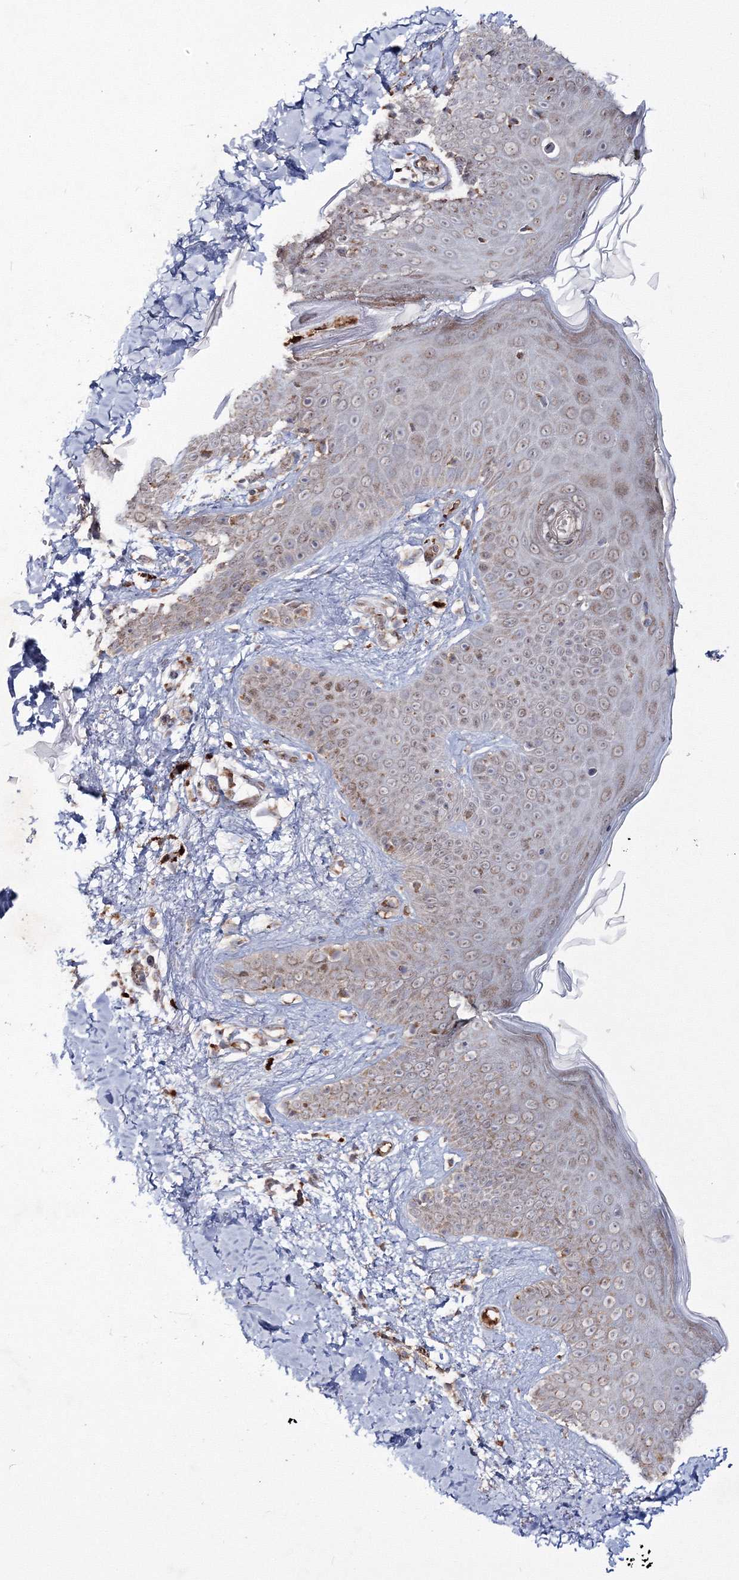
{"staining": {"intensity": "weak", "quantity": "25%-75%", "location": "cytoplasmic/membranous"}, "tissue": "skin", "cell_type": "Fibroblasts", "image_type": "normal", "snomed": [{"axis": "morphology", "description": "Normal tissue, NOS"}, {"axis": "topography", "description": "Skin"}], "caption": "Fibroblasts reveal low levels of weak cytoplasmic/membranous expression in approximately 25%-75% of cells in unremarkable skin. (Brightfield microscopy of DAB IHC at high magnification).", "gene": "PEX13", "patient": {"sex": "male", "age": 52}}